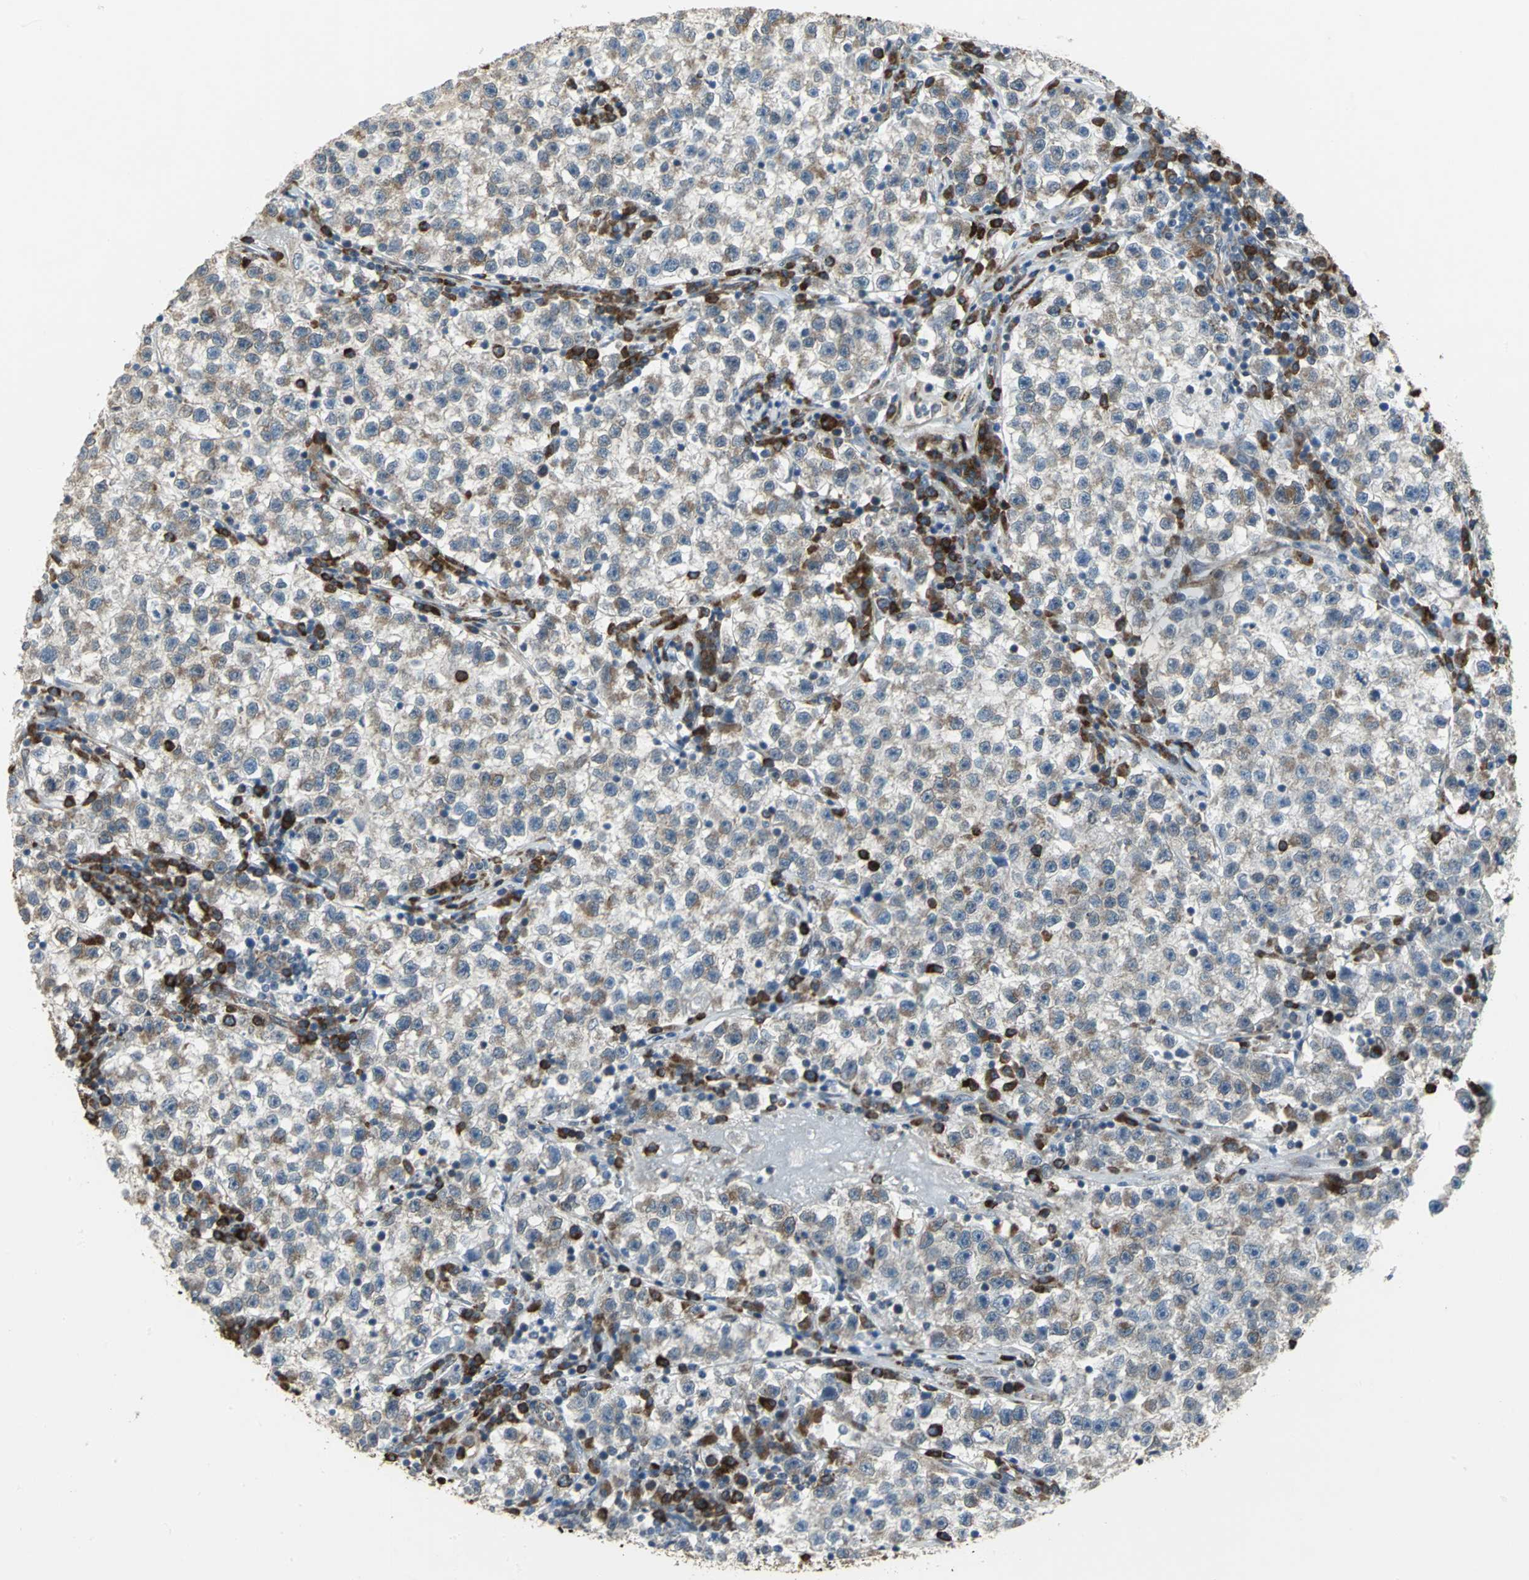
{"staining": {"intensity": "weak", "quantity": "25%-75%", "location": "cytoplasmic/membranous"}, "tissue": "testis cancer", "cell_type": "Tumor cells", "image_type": "cancer", "snomed": [{"axis": "morphology", "description": "Seminoma, NOS"}, {"axis": "topography", "description": "Testis"}], "caption": "Brown immunohistochemical staining in human testis seminoma reveals weak cytoplasmic/membranous expression in approximately 25%-75% of tumor cells.", "gene": "SYVN1", "patient": {"sex": "male", "age": 22}}